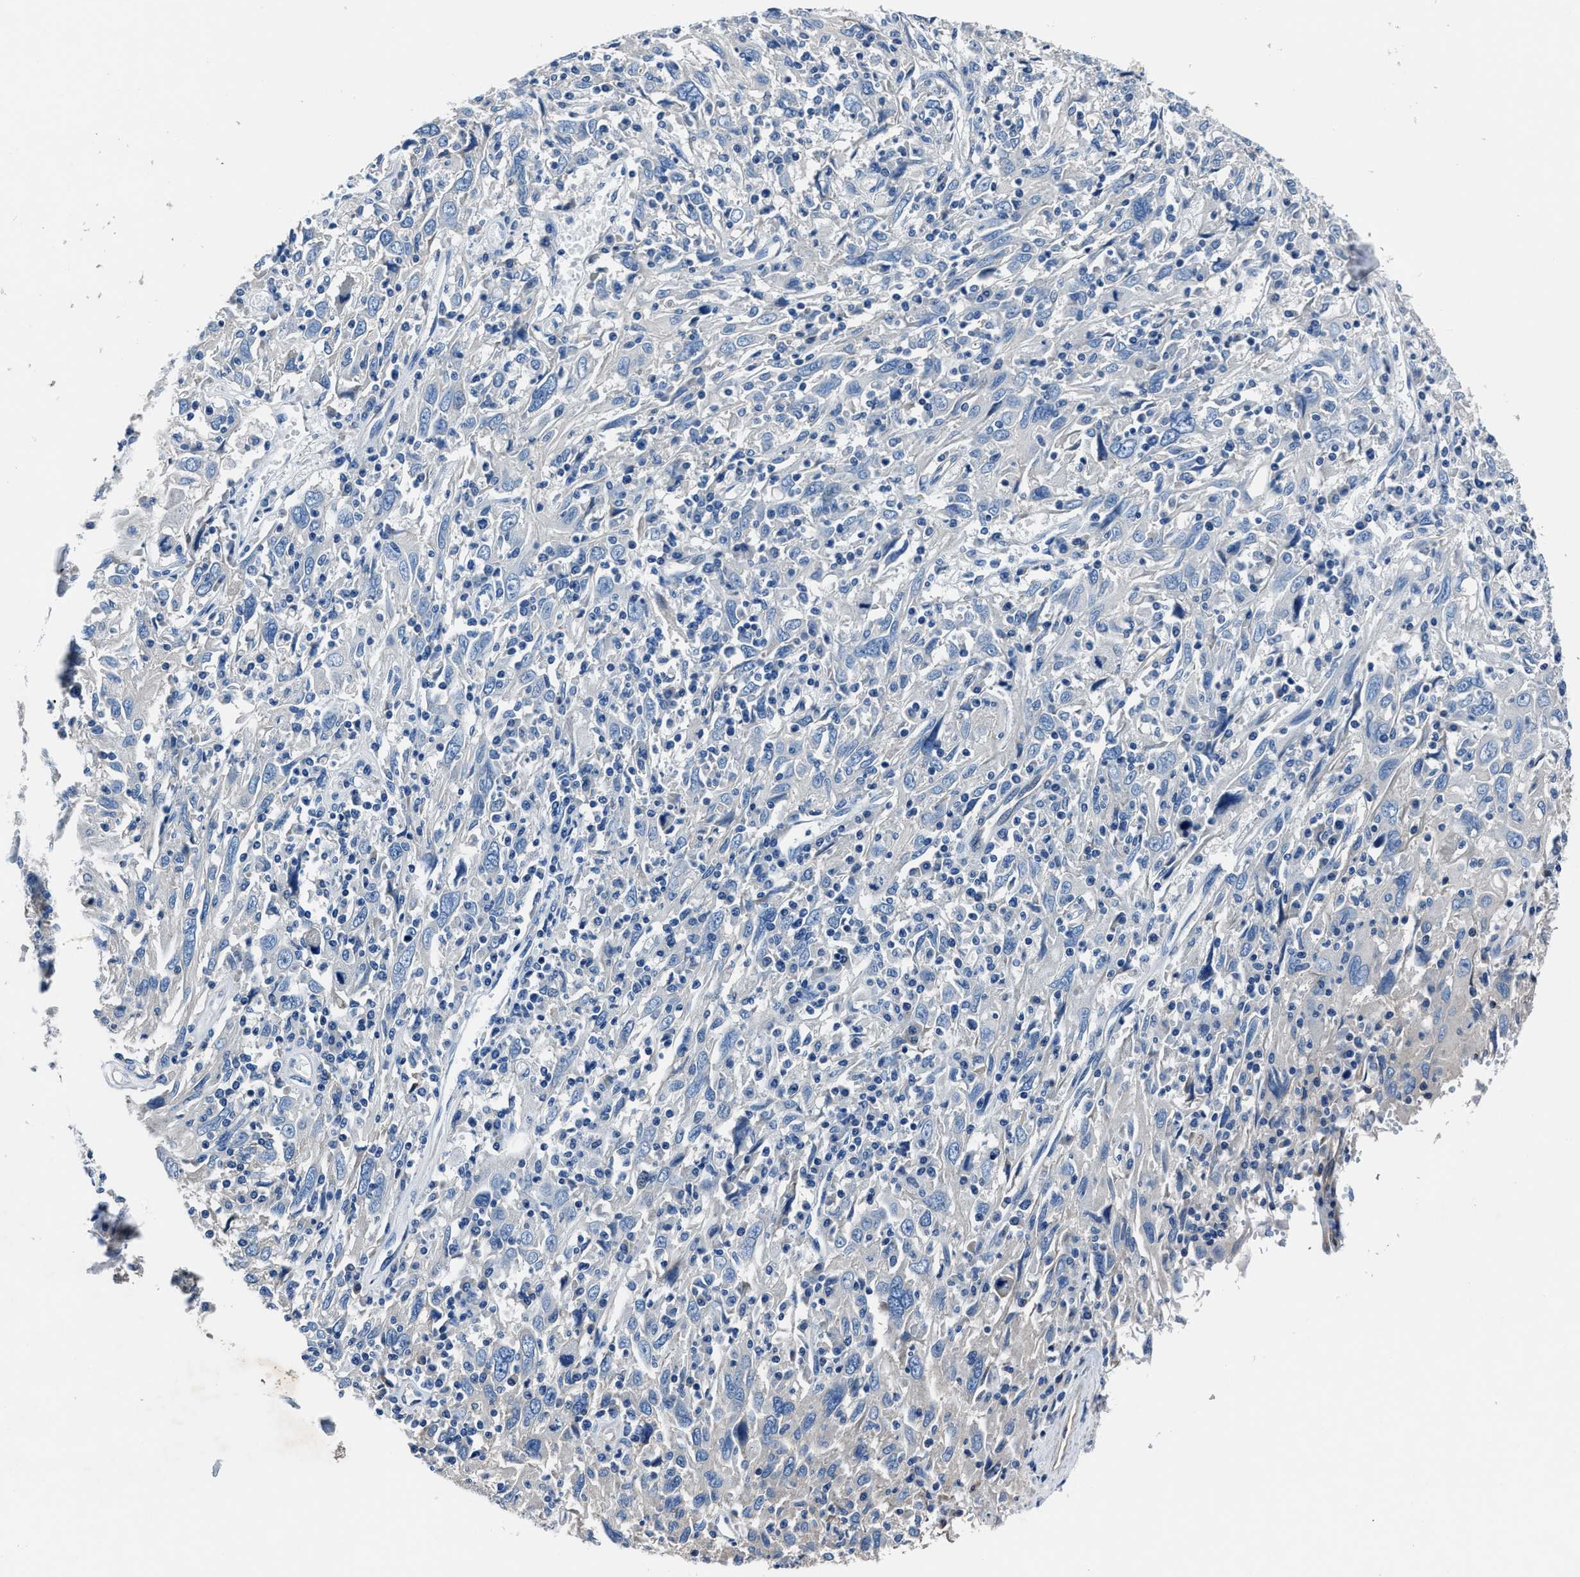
{"staining": {"intensity": "negative", "quantity": "none", "location": "none"}, "tissue": "cervical cancer", "cell_type": "Tumor cells", "image_type": "cancer", "snomed": [{"axis": "morphology", "description": "Squamous cell carcinoma, NOS"}, {"axis": "topography", "description": "Cervix"}], "caption": "An IHC histopathology image of squamous cell carcinoma (cervical) is shown. There is no staining in tumor cells of squamous cell carcinoma (cervical). Brightfield microscopy of immunohistochemistry (IHC) stained with DAB (3,3'-diaminobenzidine) (brown) and hematoxylin (blue), captured at high magnification.", "gene": "LMO7", "patient": {"sex": "female", "age": 46}}